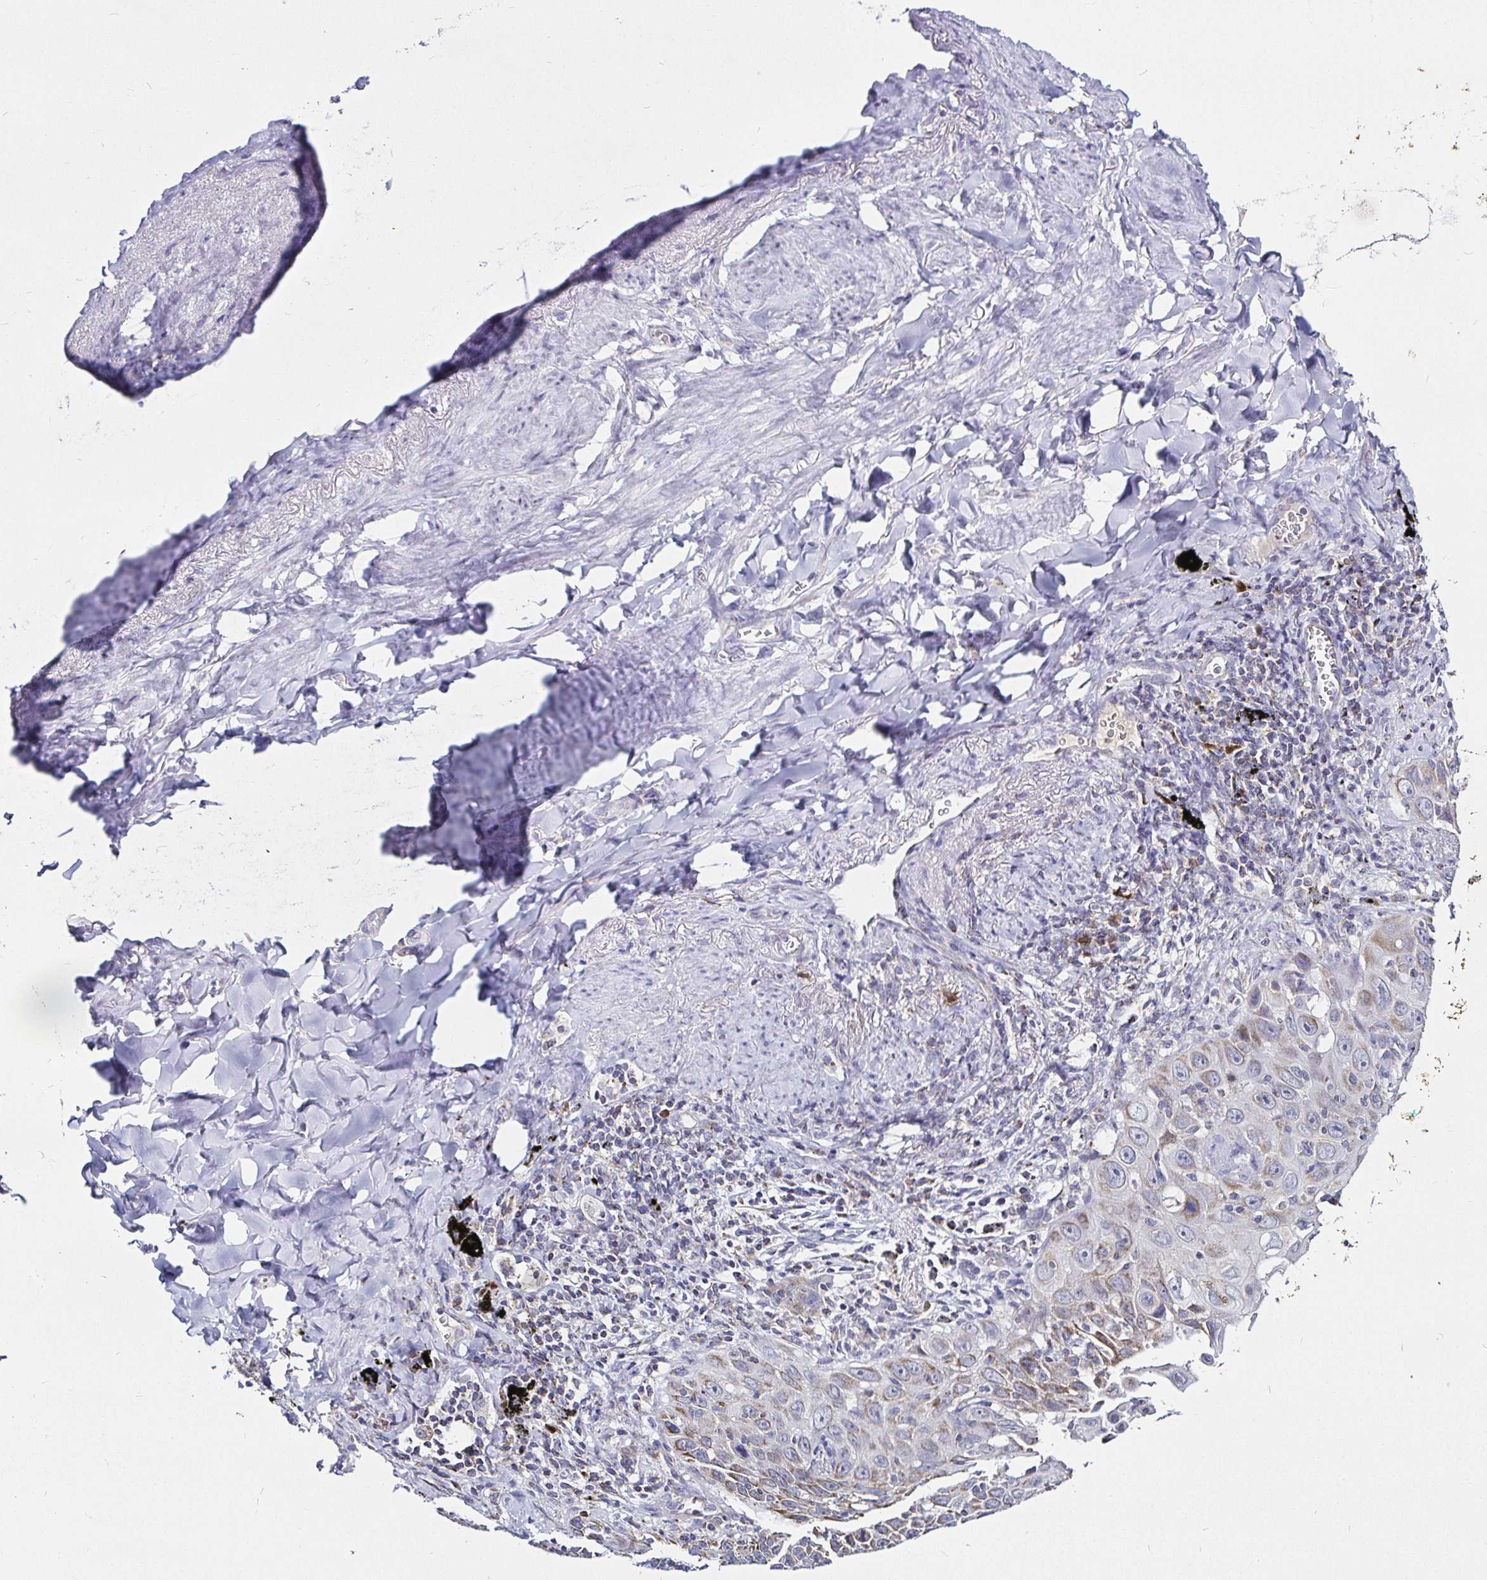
{"staining": {"intensity": "negative", "quantity": "none", "location": "none"}, "tissue": "lung cancer", "cell_type": "Tumor cells", "image_type": "cancer", "snomed": [{"axis": "morphology", "description": "Squamous cell carcinoma, NOS"}, {"axis": "morphology", "description": "Squamous cell carcinoma, metastatic, NOS"}, {"axis": "topography", "description": "Lymph node"}, {"axis": "topography", "description": "Lung"}], "caption": "Immunohistochemical staining of lung cancer demonstrates no significant positivity in tumor cells. (Brightfield microscopy of DAB immunohistochemistry at high magnification).", "gene": "PGAM2", "patient": {"sex": "female", "age": 62}}